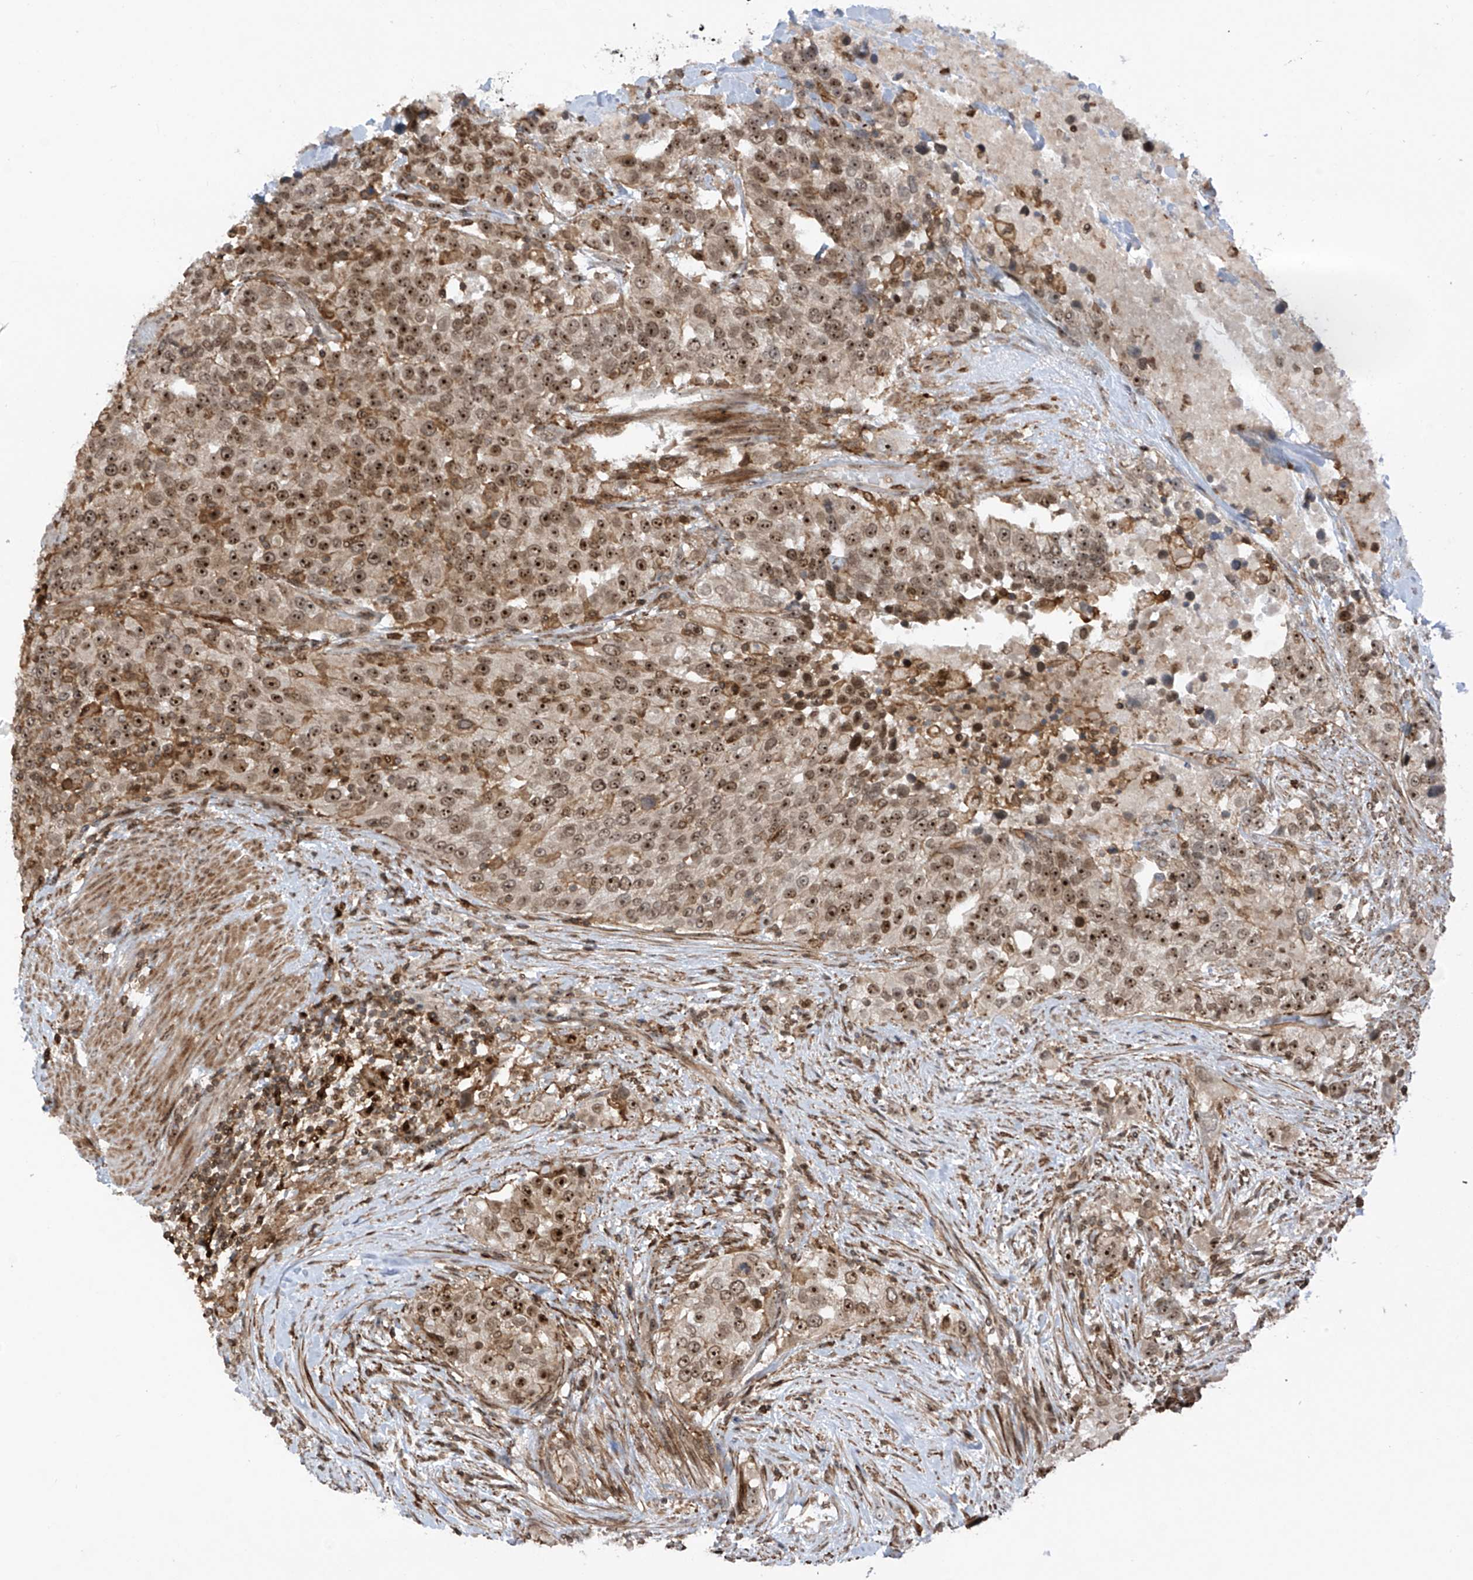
{"staining": {"intensity": "strong", "quantity": ">75%", "location": "nuclear"}, "tissue": "urothelial cancer", "cell_type": "Tumor cells", "image_type": "cancer", "snomed": [{"axis": "morphology", "description": "Urothelial carcinoma, High grade"}, {"axis": "topography", "description": "Urinary bladder"}], "caption": "This is a micrograph of immunohistochemistry (IHC) staining of high-grade urothelial carcinoma, which shows strong staining in the nuclear of tumor cells.", "gene": "REPIN1", "patient": {"sex": "female", "age": 80}}